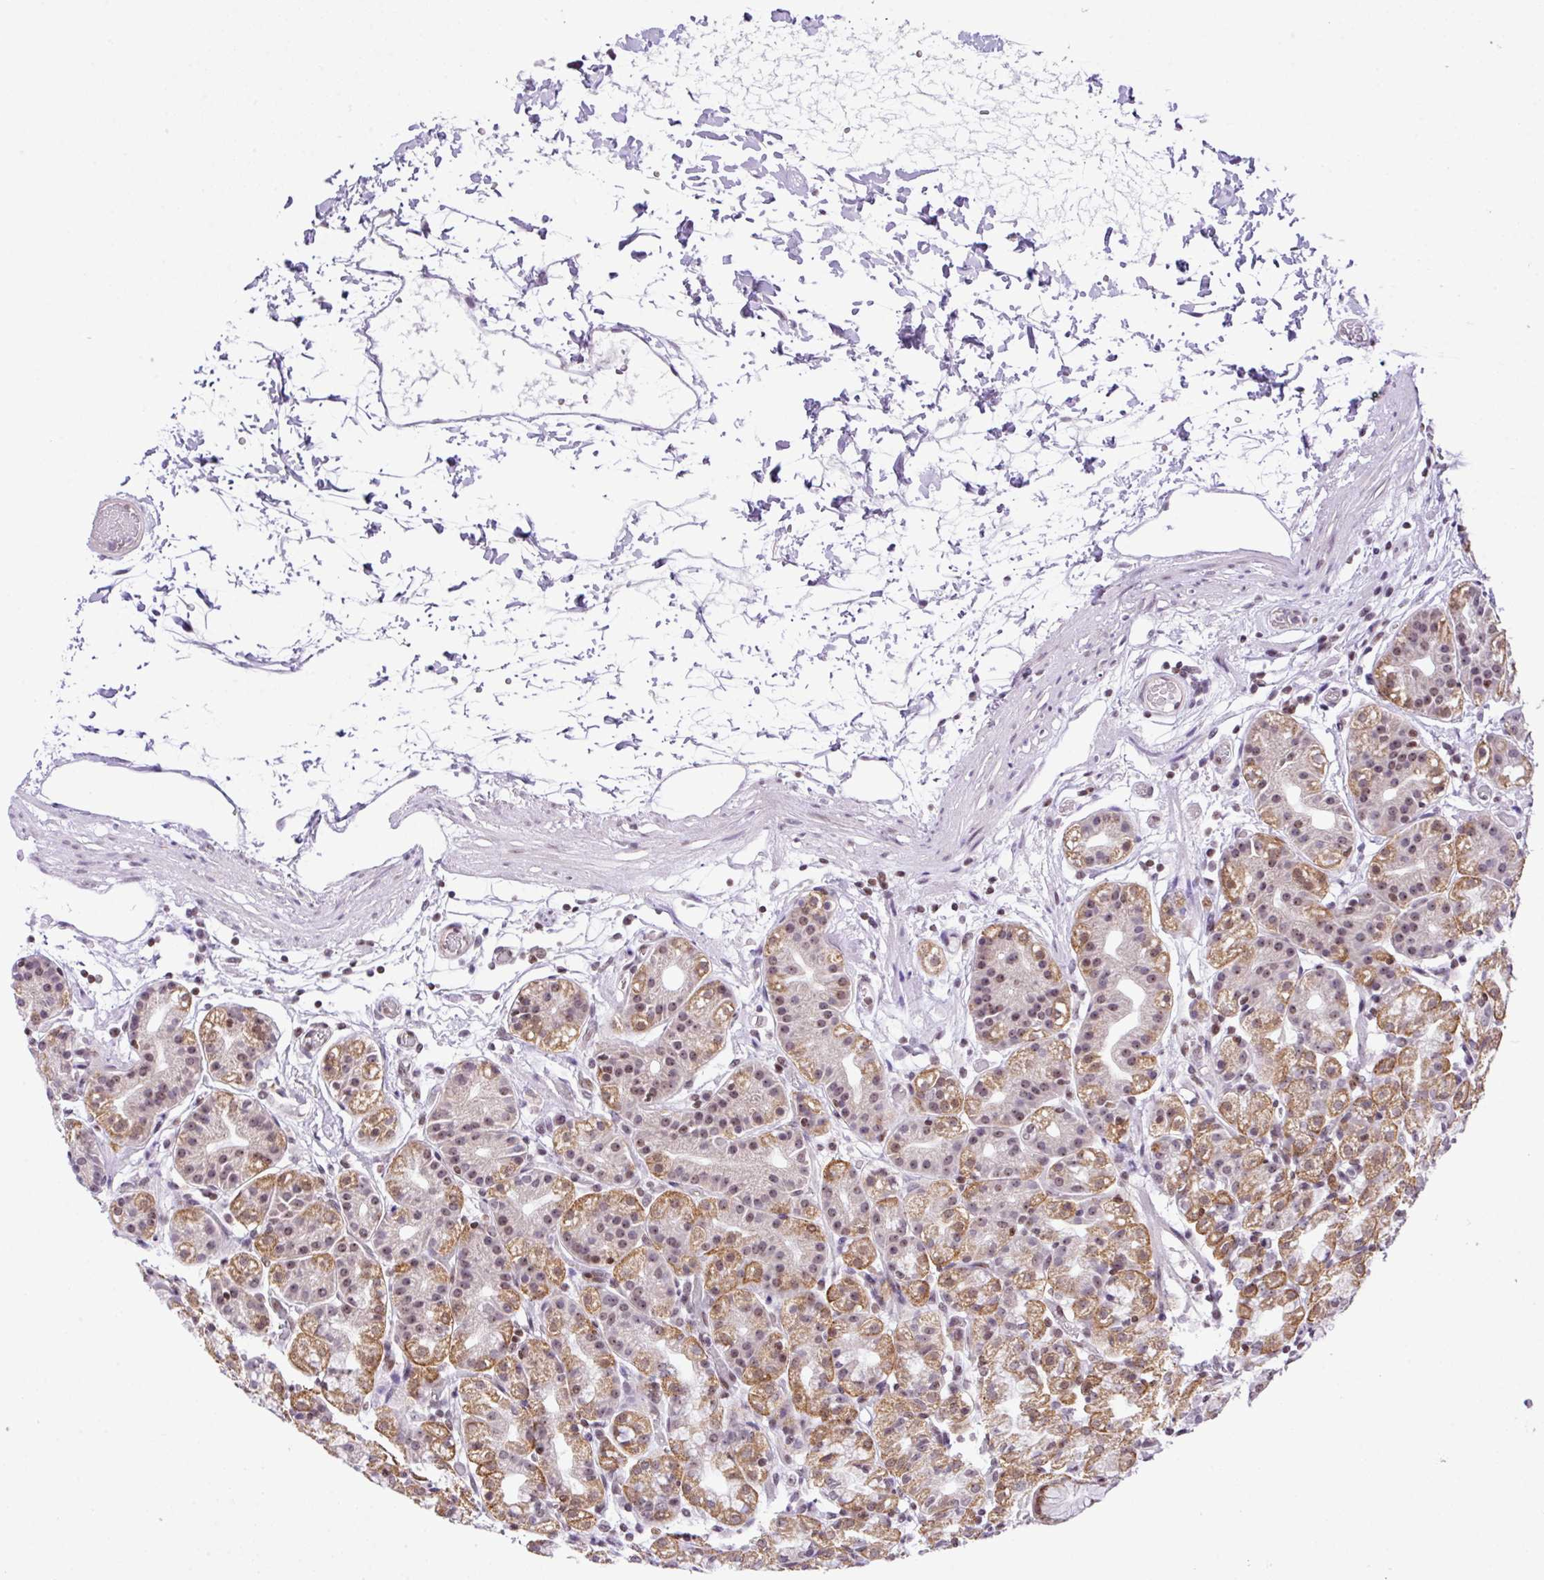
{"staining": {"intensity": "moderate", "quantity": "25%-75%", "location": "cytoplasmic/membranous,nuclear"}, "tissue": "stomach", "cell_type": "Glandular cells", "image_type": "normal", "snomed": [{"axis": "morphology", "description": "Normal tissue, NOS"}, {"axis": "topography", "description": "Stomach"}], "caption": "IHC of benign stomach exhibits medium levels of moderate cytoplasmic/membranous,nuclear positivity in approximately 25%-75% of glandular cells. The staining is performed using DAB brown chromogen to label protein expression. The nuclei are counter-stained blue using hematoxylin.", "gene": "CCDC137", "patient": {"sex": "female", "age": 57}}